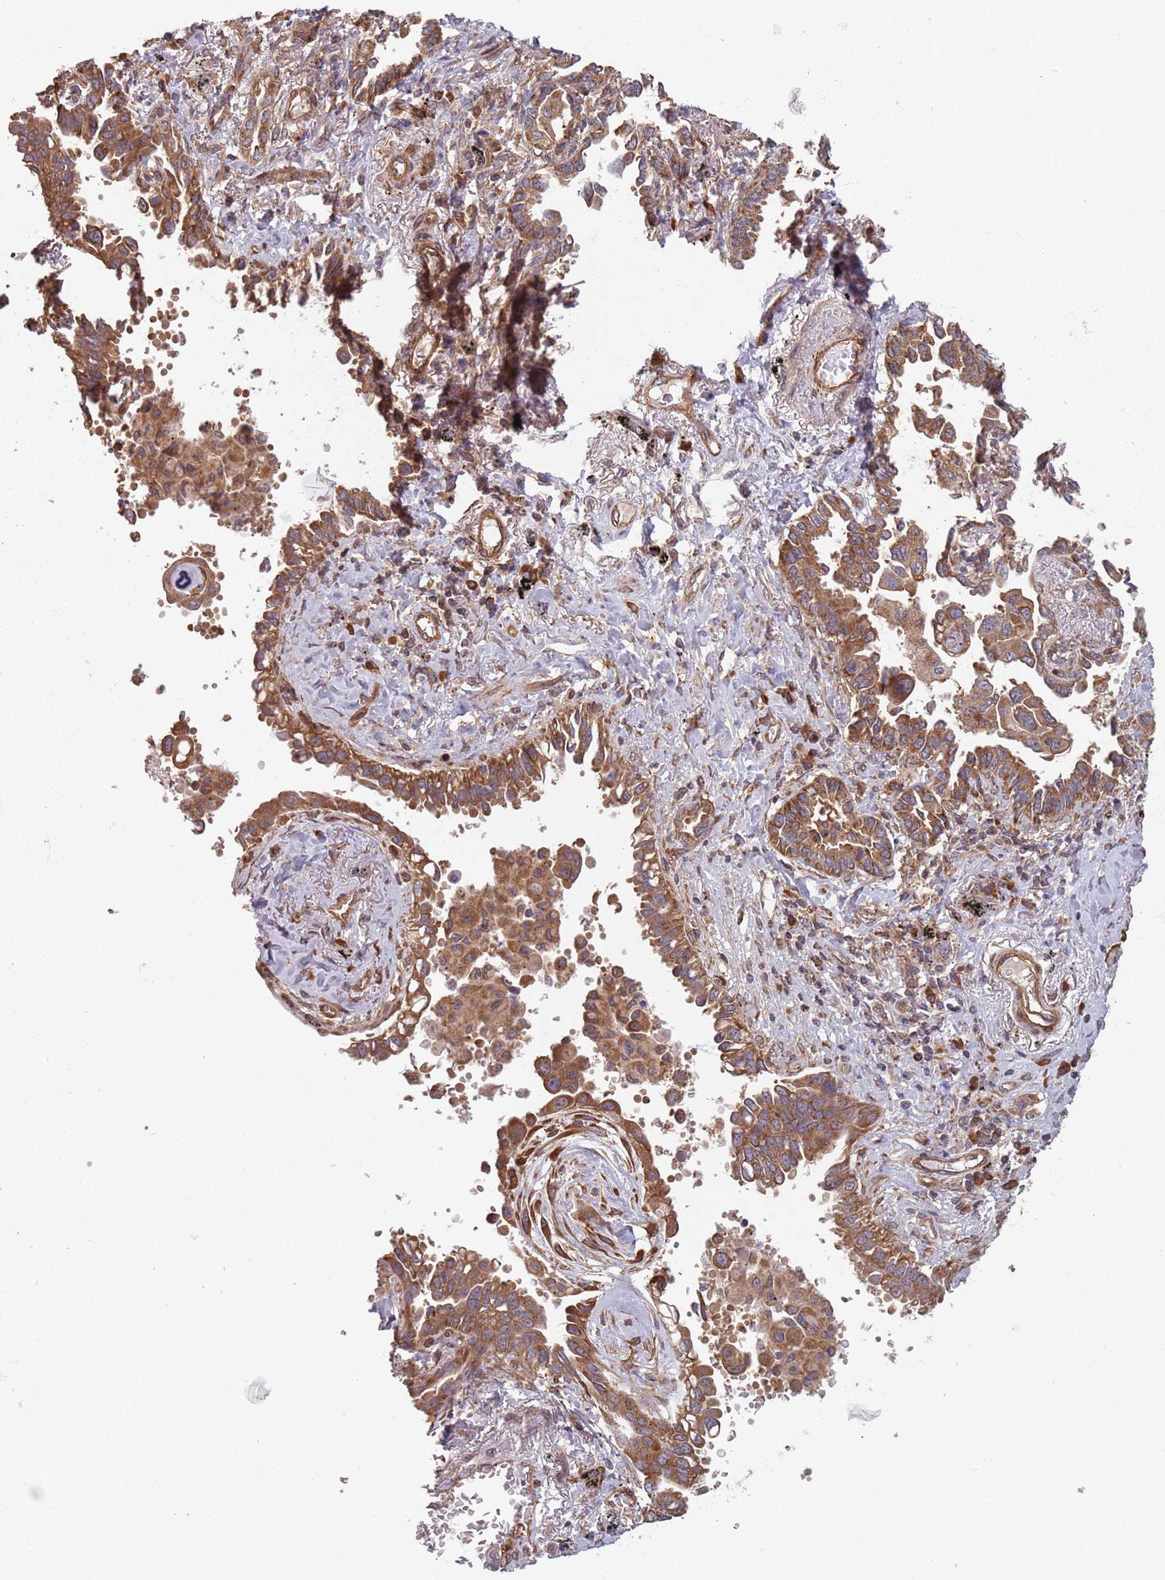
{"staining": {"intensity": "moderate", "quantity": ">75%", "location": "cytoplasmic/membranous"}, "tissue": "lung cancer", "cell_type": "Tumor cells", "image_type": "cancer", "snomed": [{"axis": "morphology", "description": "Adenocarcinoma, NOS"}, {"axis": "topography", "description": "Lung"}], "caption": "Lung cancer stained with a protein marker shows moderate staining in tumor cells.", "gene": "NOTCH3", "patient": {"sex": "male", "age": 67}}